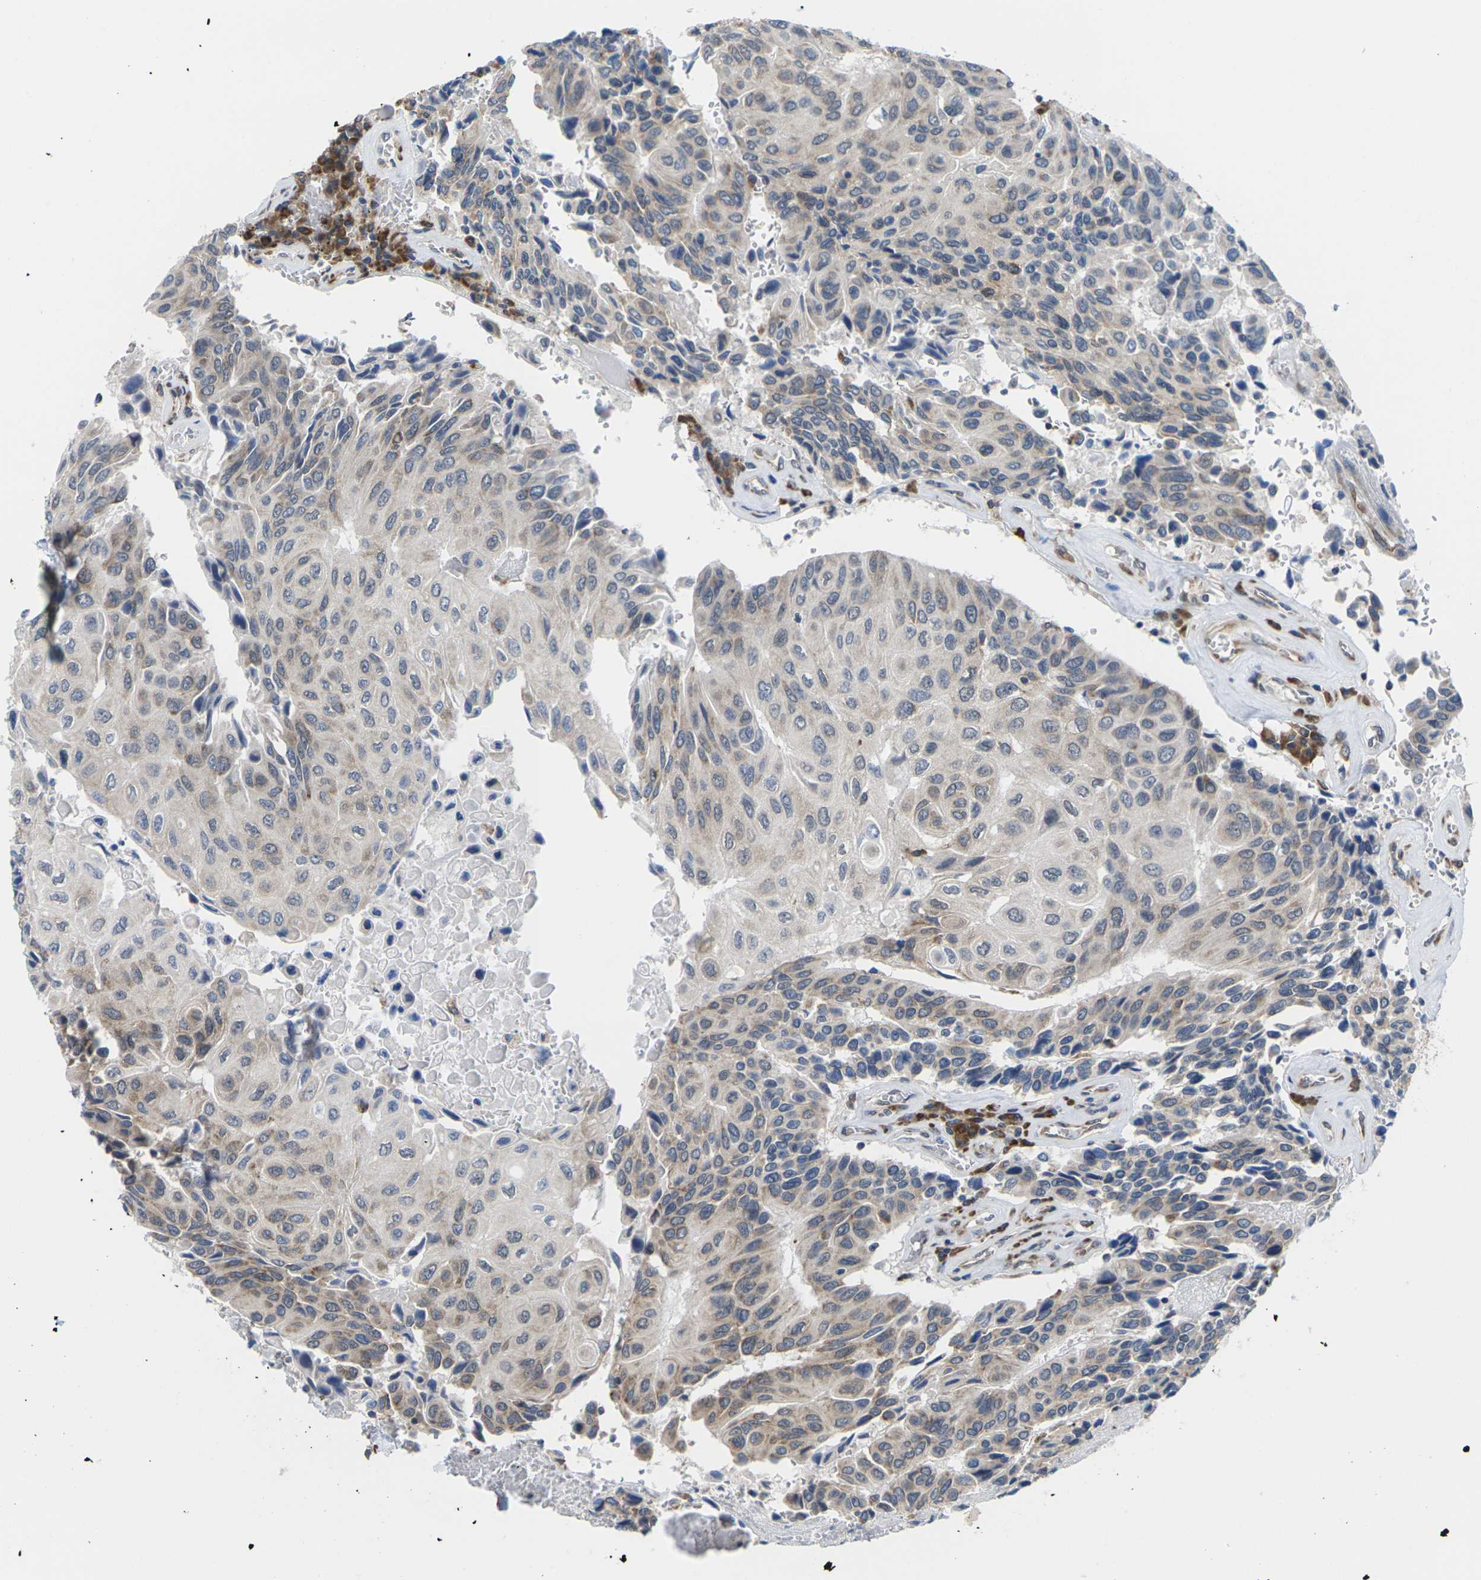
{"staining": {"intensity": "weak", "quantity": "<25%", "location": "cytoplasmic/membranous"}, "tissue": "urothelial cancer", "cell_type": "Tumor cells", "image_type": "cancer", "snomed": [{"axis": "morphology", "description": "Urothelial carcinoma, High grade"}, {"axis": "topography", "description": "Urinary bladder"}], "caption": "Urothelial cancer was stained to show a protein in brown. There is no significant expression in tumor cells.", "gene": "PDZK1IP1", "patient": {"sex": "female", "age": 85}}